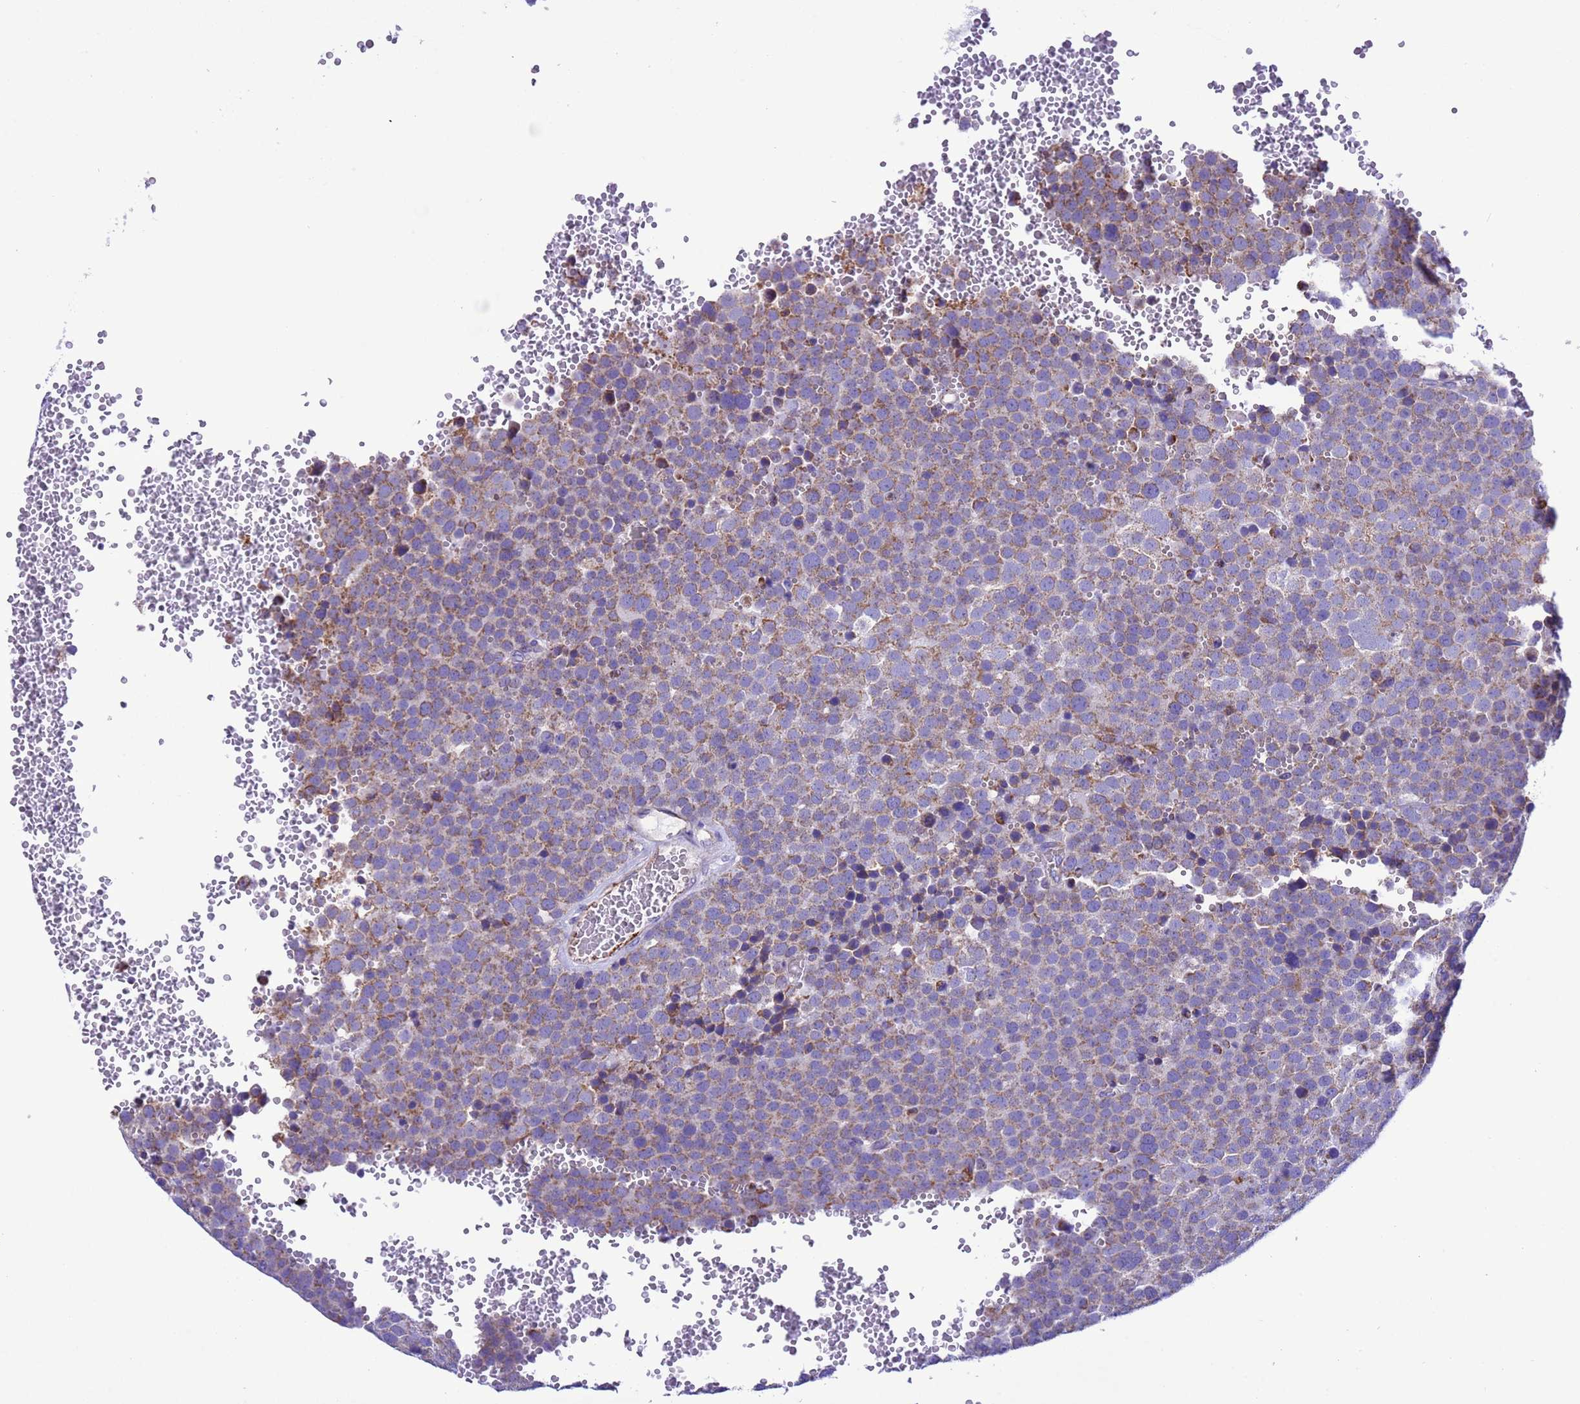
{"staining": {"intensity": "weak", "quantity": "25%-75%", "location": "cytoplasmic/membranous"}, "tissue": "testis cancer", "cell_type": "Tumor cells", "image_type": "cancer", "snomed": [{"axis": "morphology", "description": "Seminoma, NOS"}, {"axis": "topography", "description": "Testis"}], "caption": "The immunohistochemical stain shows weak cytoplasmic/membranous staining in tumor cells of testis cancer tissue.", "gene": "CCDC191", "patient": {"sex": "male", "age": 71}}